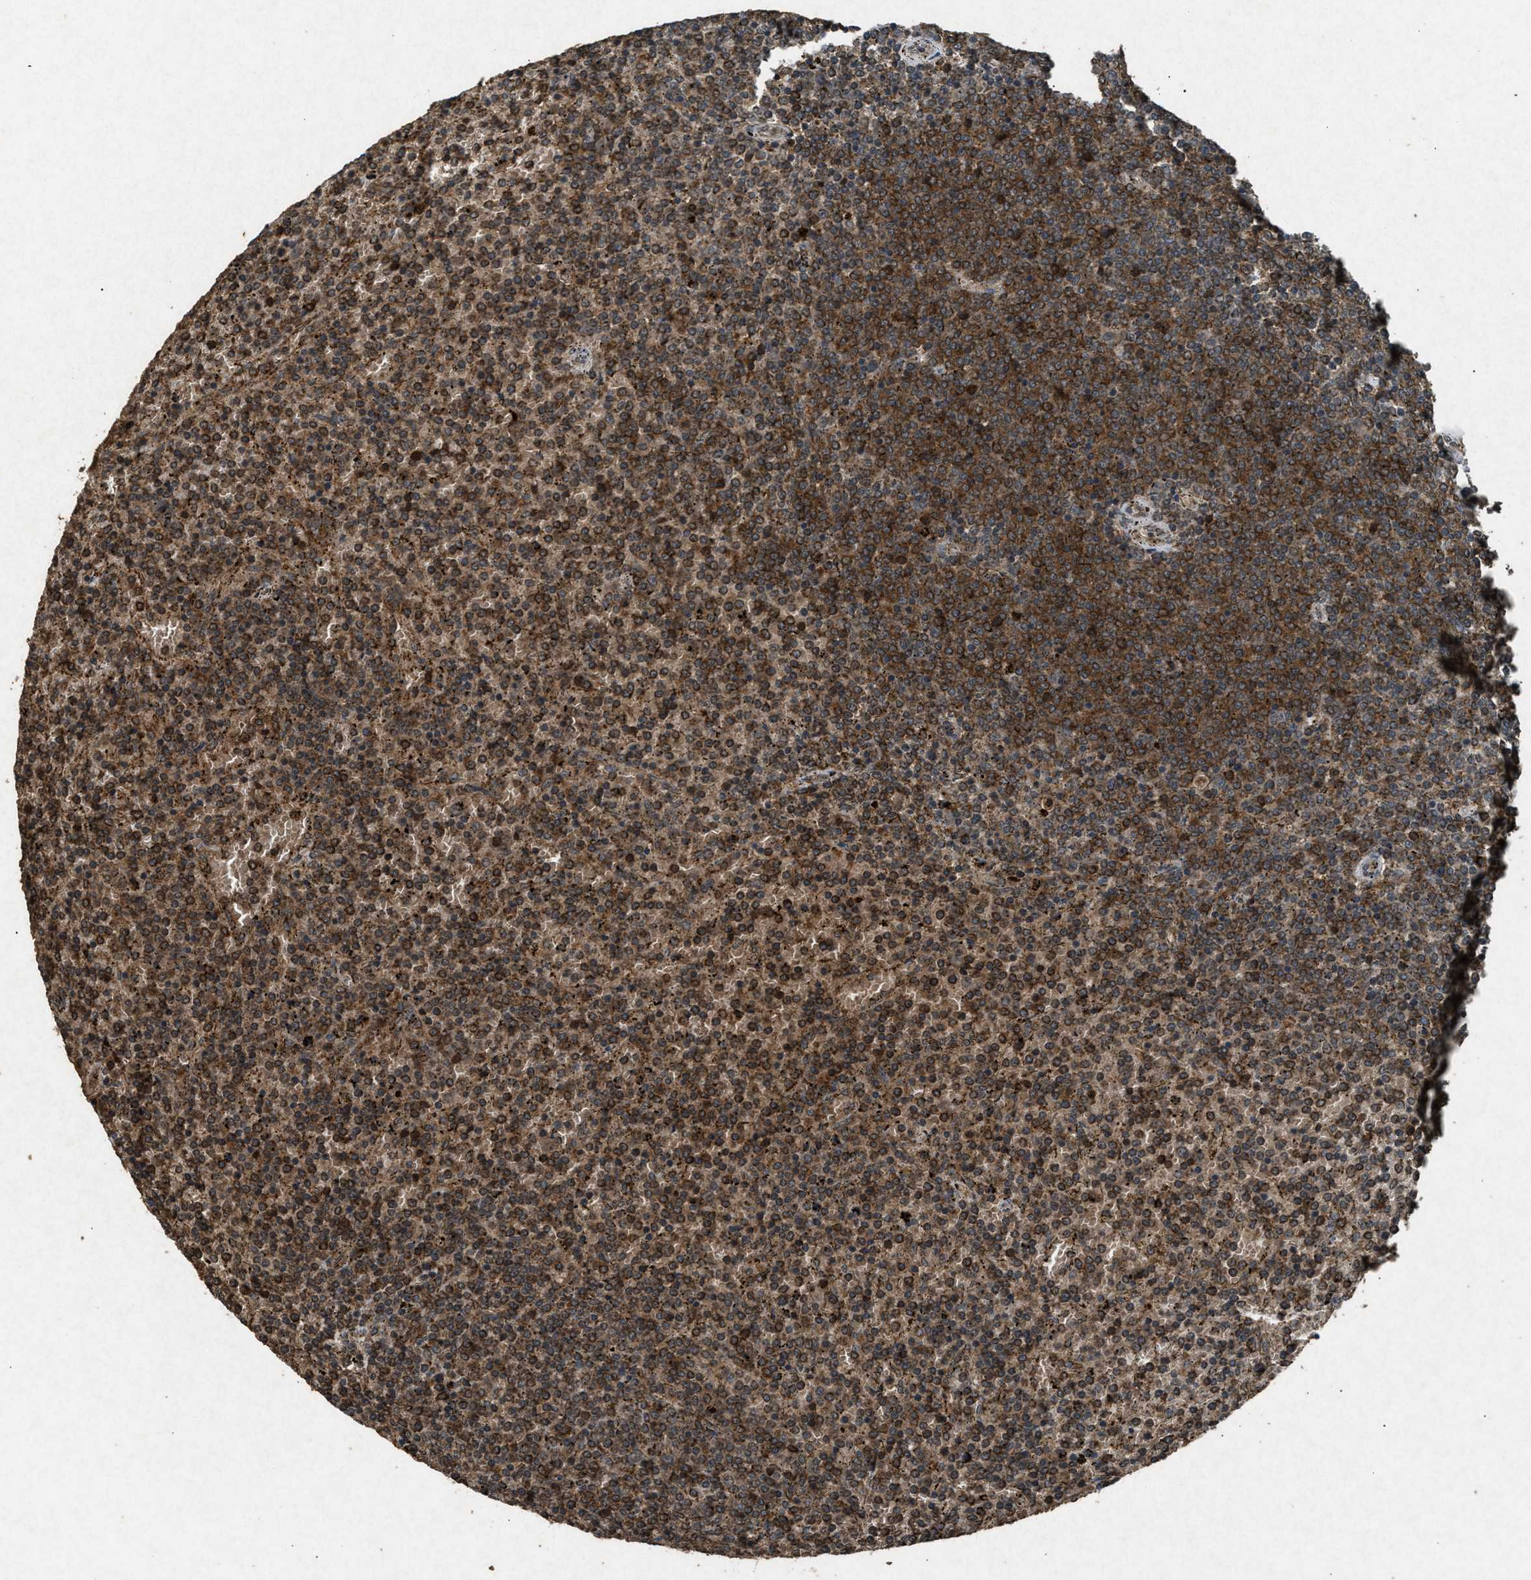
{"staining": {"intensity": "moderate", "quantity": ">75%", "location": "cytoplasmic/membranous"}, "tissue": "lymphoma", "cell_type": "Tumor cells", "image_type": "cancer", "snomed": [{"axis": "morphology", "description": "Malignant lymphoma, non-Hodgkin's type, Low grade"}, {"axis": "topography", "description": "Spleen"}], "caption": "Low-grade malignant lymphoma, non-Hodgkin's type was stained to show a protein in brown. There is medium levels of moderate cytoplasmic/membranous staining in approximately >75% of tumor cells. (DAB IHC, brown staining for protein, blue staining for nuclei).", "gene": "OAS1", "patient": {"sex": "female", "age": 77}}